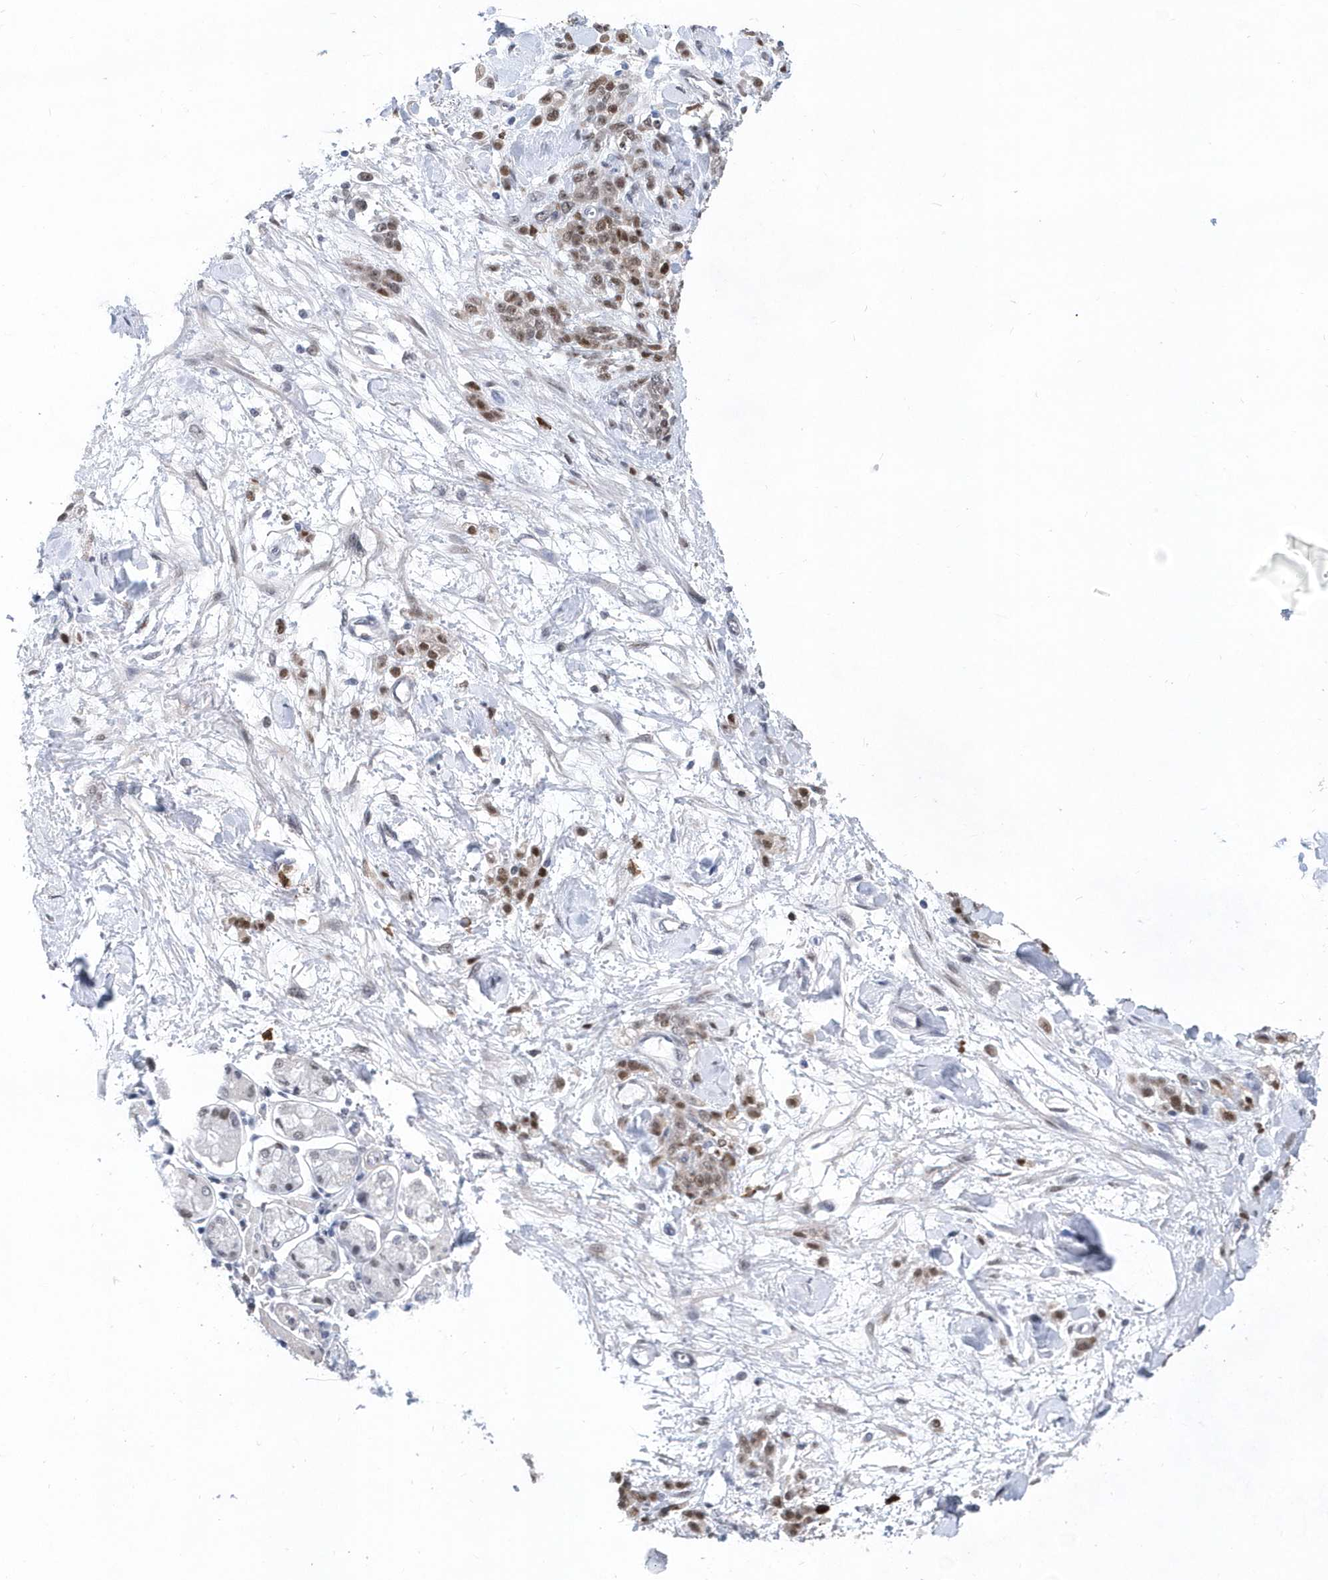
{"staining": {"intensity": "moderate", "quantity": ">75%", "location": "nuclear"}, "tissue": "stomach cancer", "cell_type": "Tumor cells", "image_type": "cancer", "snomed": [{"axis": "morphology", "description": "Normal tissue, NOS"}, {"axis": "morphology", "description": "Adenocarcinoma, NOS"}, {"axis": "topography", "description": "Stomach"}], "caption": "Human stomach adenocarcinoma stained with a brown dye shows moderate nuclear positive staining in about >75% of tumor cells.", "gene": "RPP30", "patient": {"sex": "male", "age": 82}}